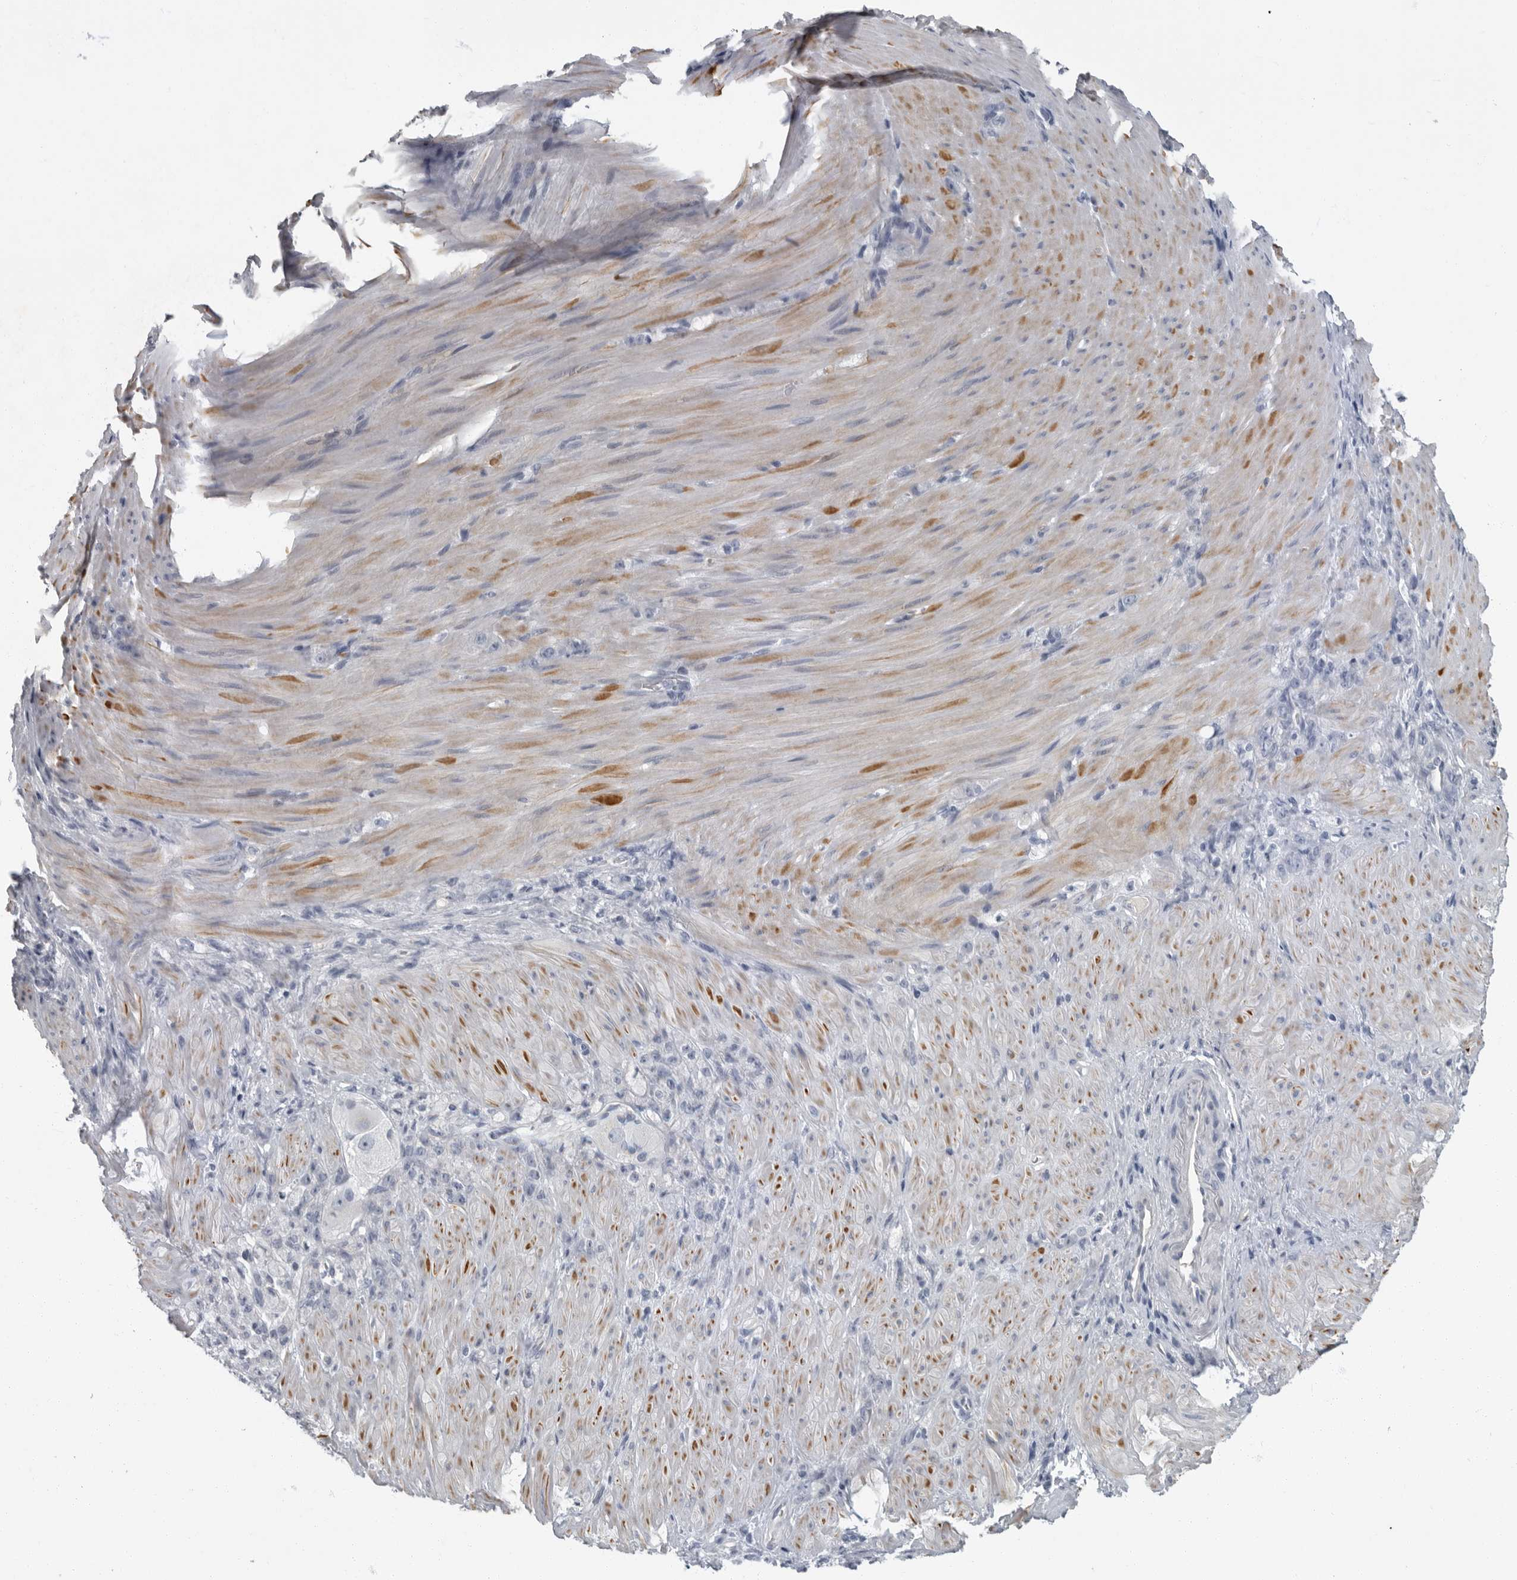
{"staining": {"intensity": "negative", "quantity": "none", "location": "none"}, "tissue": "stomach cancer", "cell_type": "Tumor cells", "image_type": "cancer", "snomed": [{"axis": "morphology", "description": "Normal tissue, NOS"}, {"axis": "morphology", "description": "Adenocarcinoma, NOS"}, {"axis": "topography", "description": "Stomach"}], "caption": "Immunohistochemistry image of neoplastic tissue: stomach cancer stained with DAB (3,3'-diaminobenzidine) displays no significant protein staining in tumor cells.", "gene": "SLC25A39", "patient": {"sex": "male", "age": 82}}